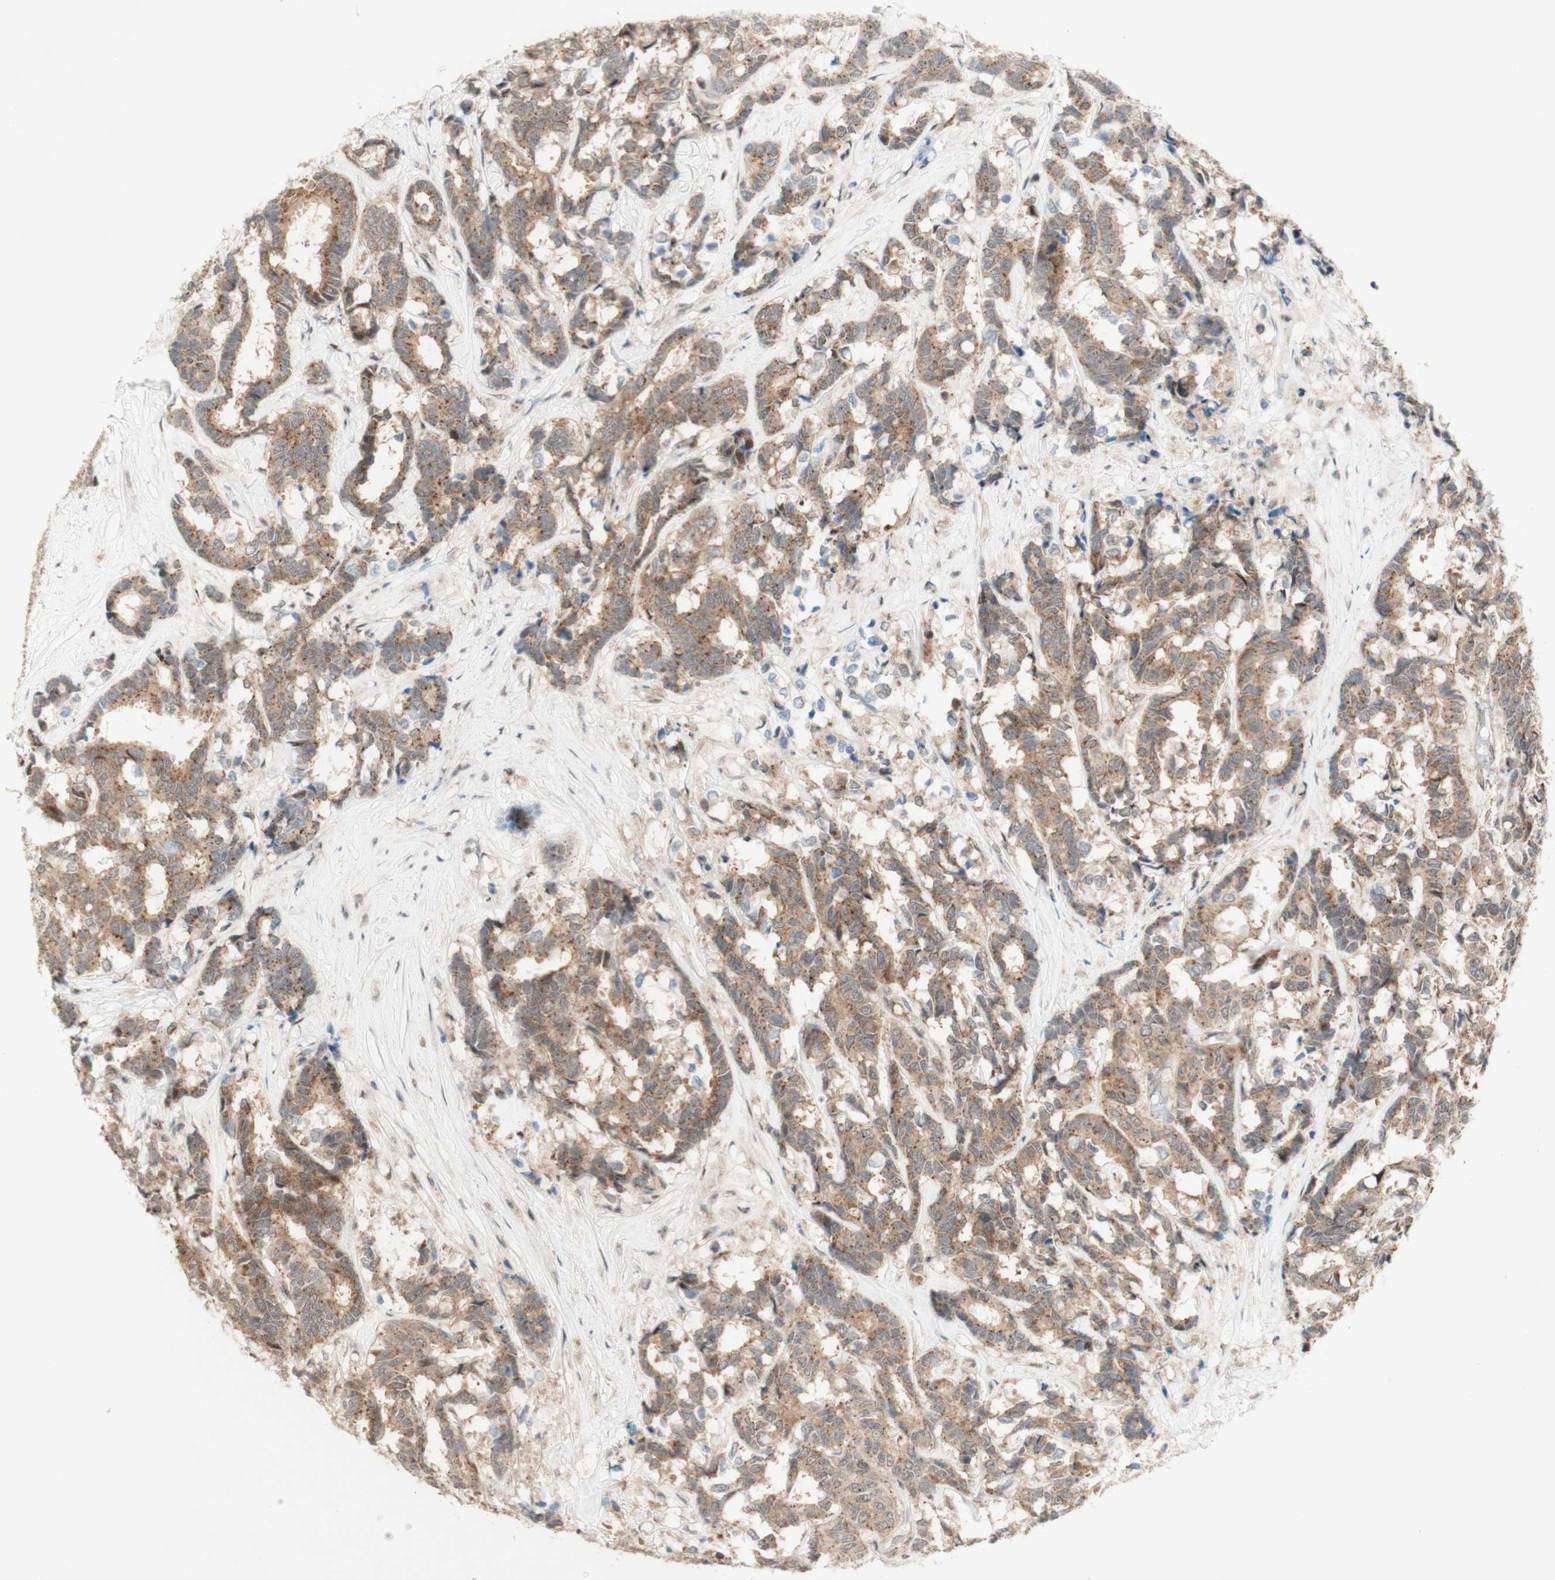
{"staining": {"intensity": "moderate", "quantity": ">75%", "location": "cytoplasmic/membranous"}, "tissue": "breast cancer", "cell_type": "Tumor cells", "image_type": "cancer", "snomed": [{"axis": "morphology", "description": "Duct carcinoma"}, {"axis": "topography", "description": "Breast"}], "caption": "Immunohistochemistry staining of breast cancer (intraductal carcinoma), which displays medium levels of moderate cytoplasmic/membranous positivity in approximately >75% of tumor cells indicating moderate cytoplasmic/membranous protein staining. The staining was performed using DAB (brown) for protein detection and nuclei were counterstained in hematoxylin (blue).", "gene": "CYLD", "patient": {"sex": "female", "age": 87}}